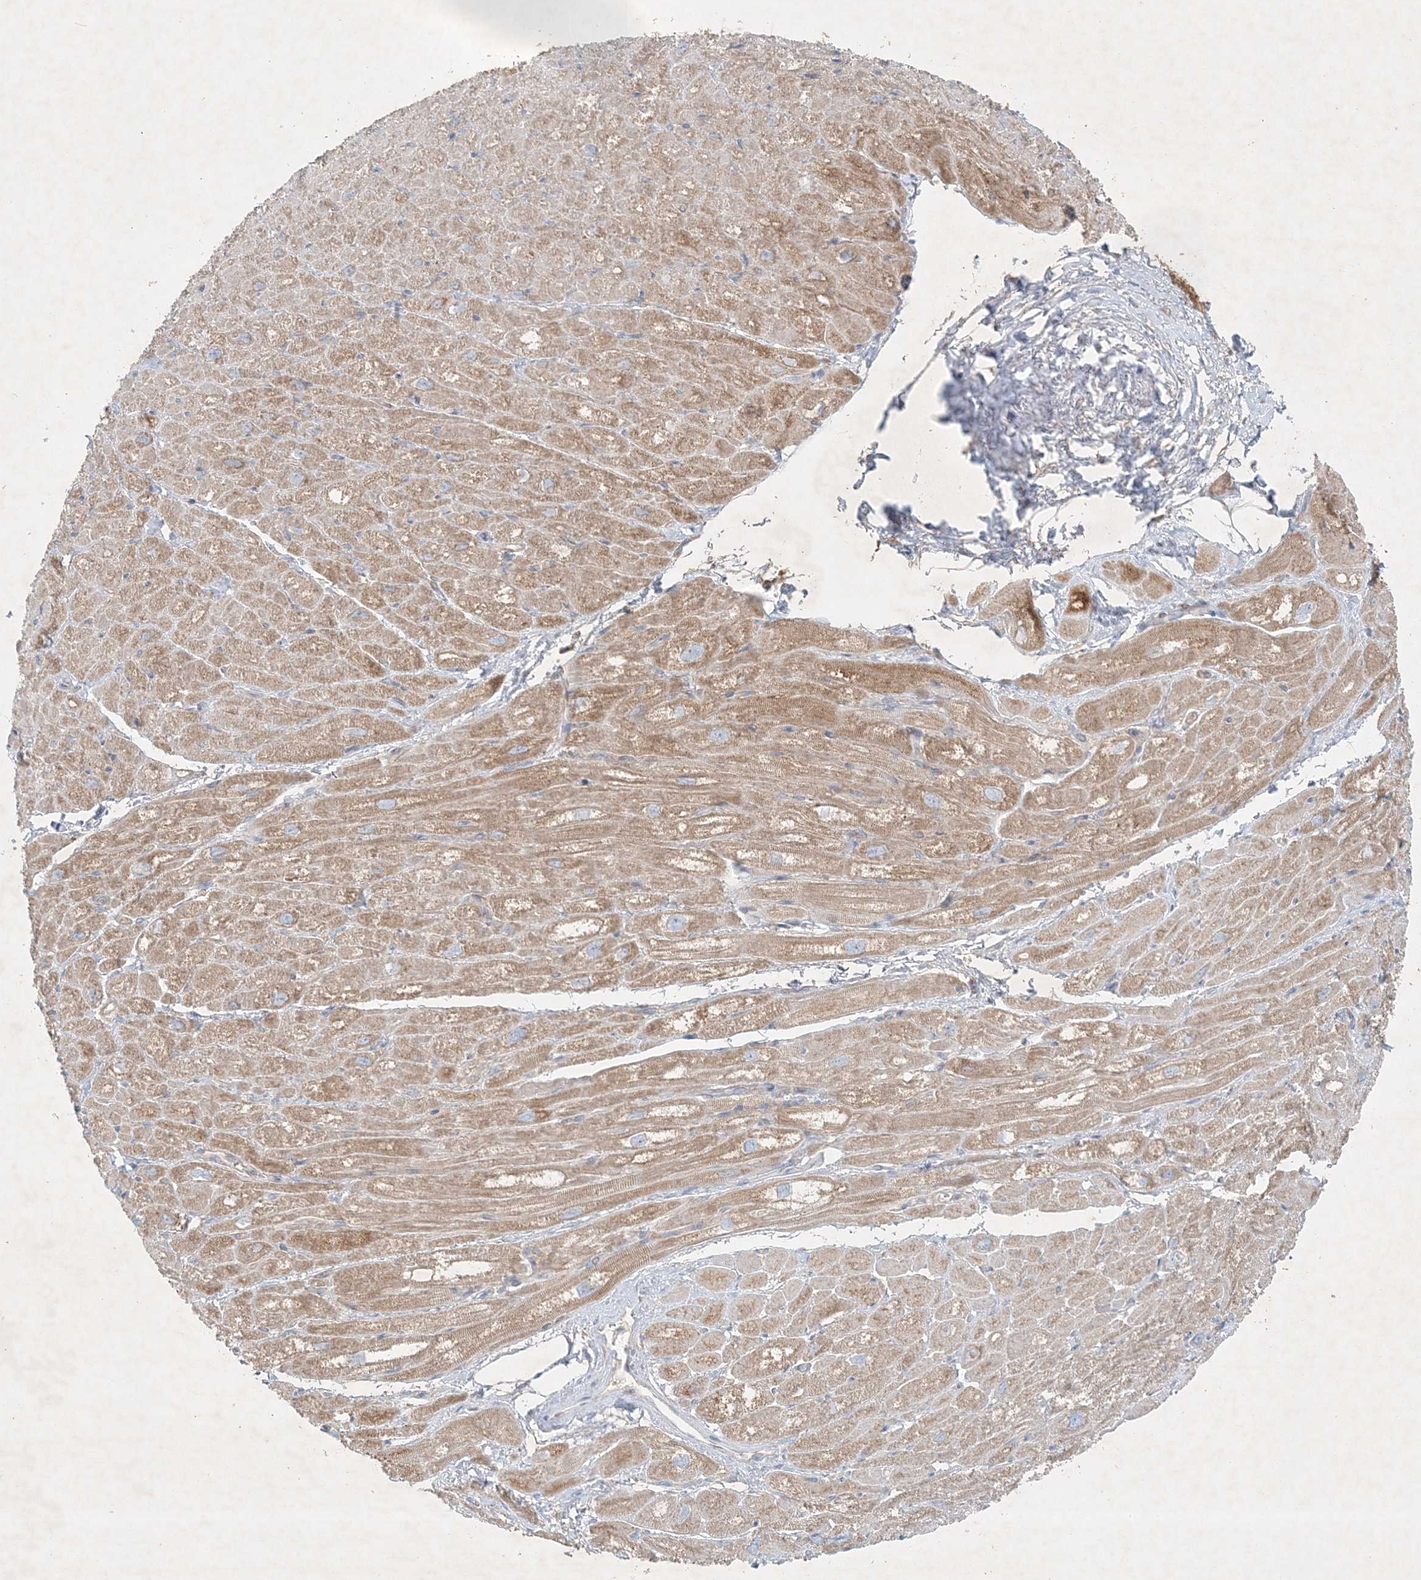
{"staining": {"intensity": "moderate", "quantity": "25%-75%", "location": "cytoplasmic/membranous"}, "tissue": "heart muscle", "cell_type": "Cardiomyocytes", "image_type": "normal", "snomed": [{"axis": "morphology", "description": "Normal tissue, NOS"}, {"axis": "topography", "description": "Heart"}], "caption": "Moderate cytoplasmic/membranous staining for a protein is identified in approximately 25%-75% of cardiomyocytes of unremarkable heart muscle using immunohistochemistry.", "gene": "STK11IP", "patient": {"sex": "male", "age": 50}}